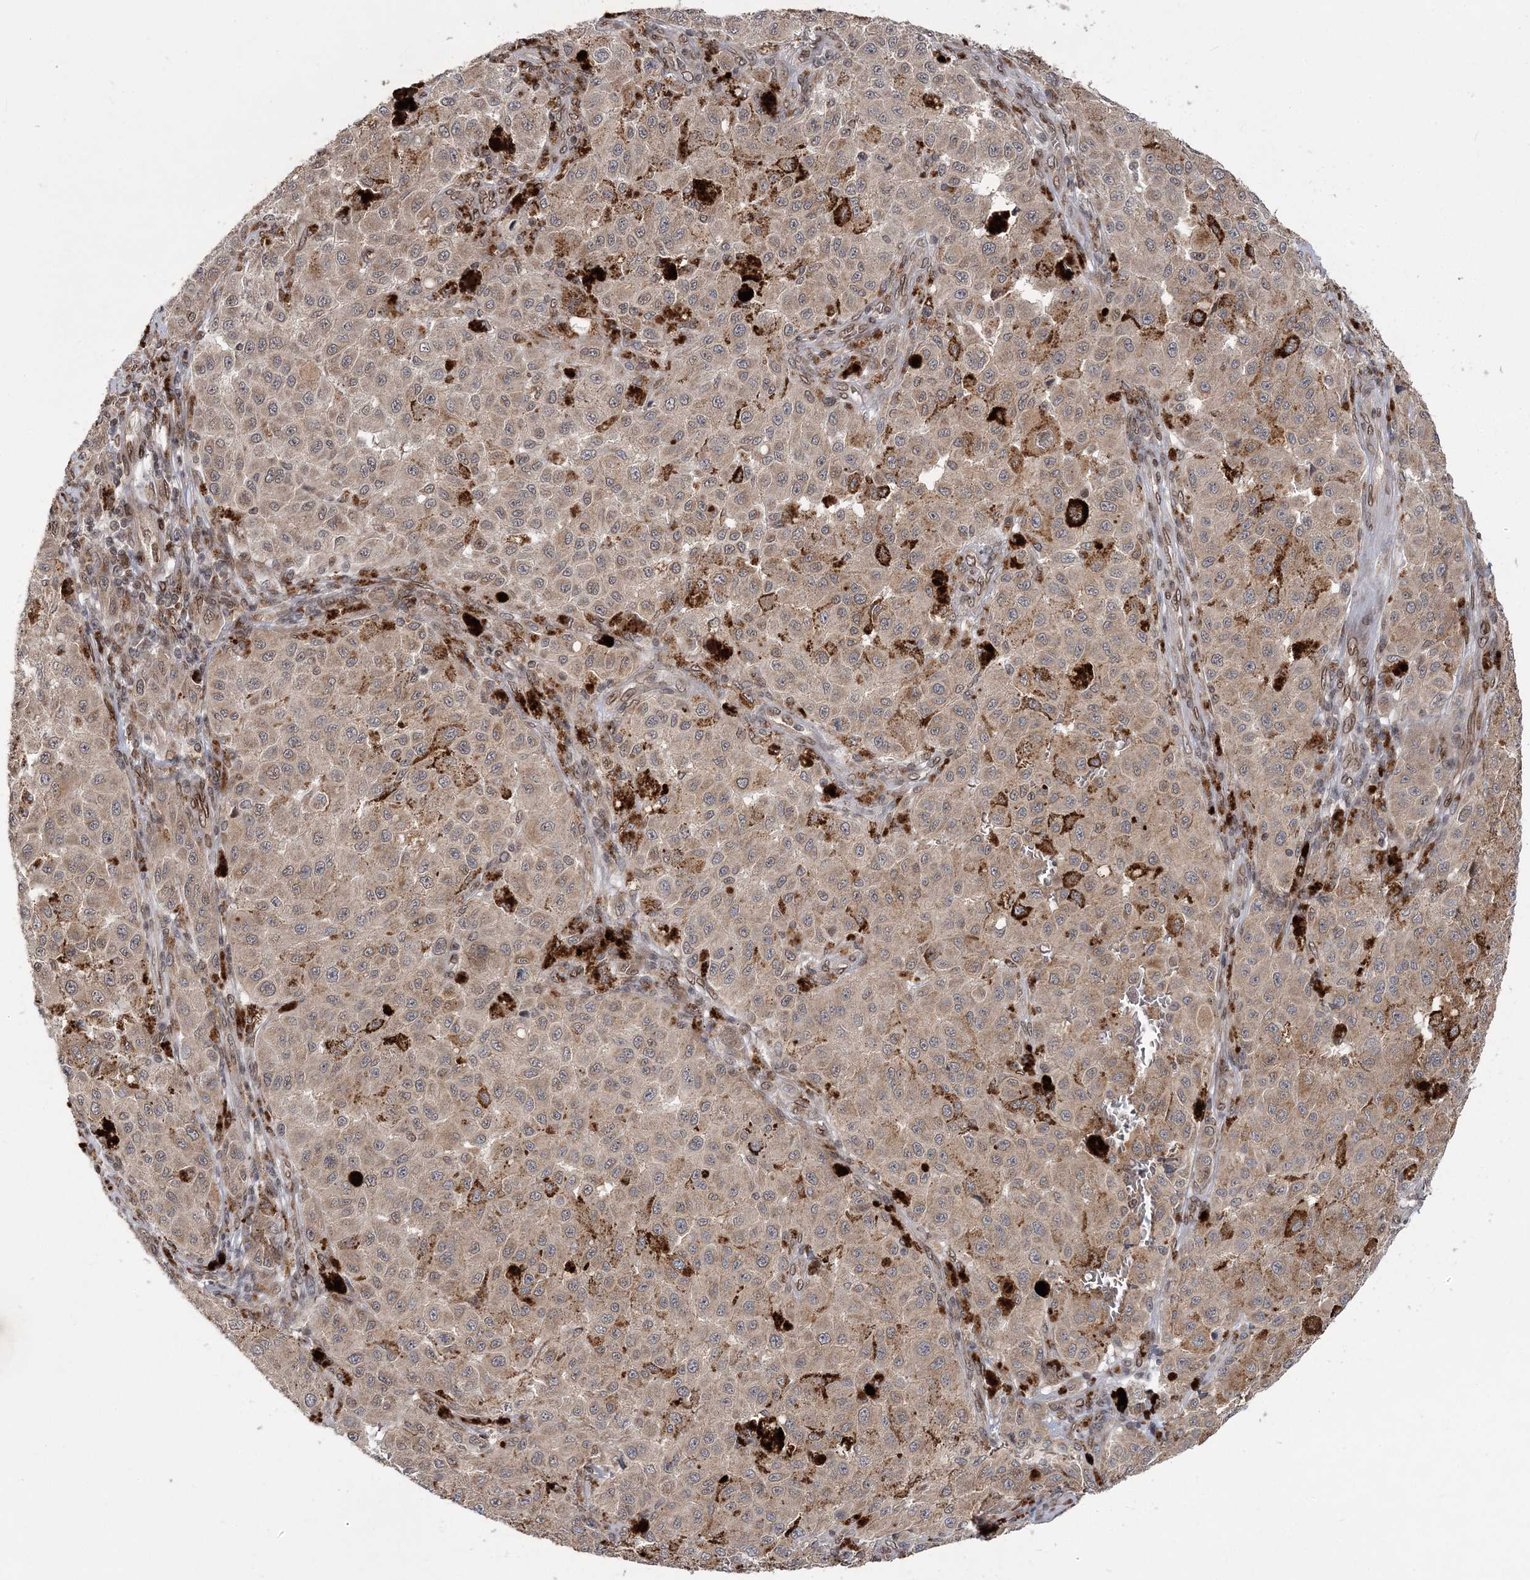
{"staining": {"intensity": "weak", "quantity": ">75%", "location": "cytoplasmic/membranous"}, "tissue": "melanoma", "cell_type": "Tumor cells", "image_type": "cancer", "snomed": [{"axis": "morphology", "description": "Malignant melanoma, NOS"}, {"axis": "topography", "description": "Skin"}], "caption": "Immunohistochemistry (IHC) of human melanoma displays low levels of weak cytoplasmic/membranous expression in approximately >75% of tumor cells.", "gene": "DNAJC27", "patient": {"sex": "female", "age": 64}}